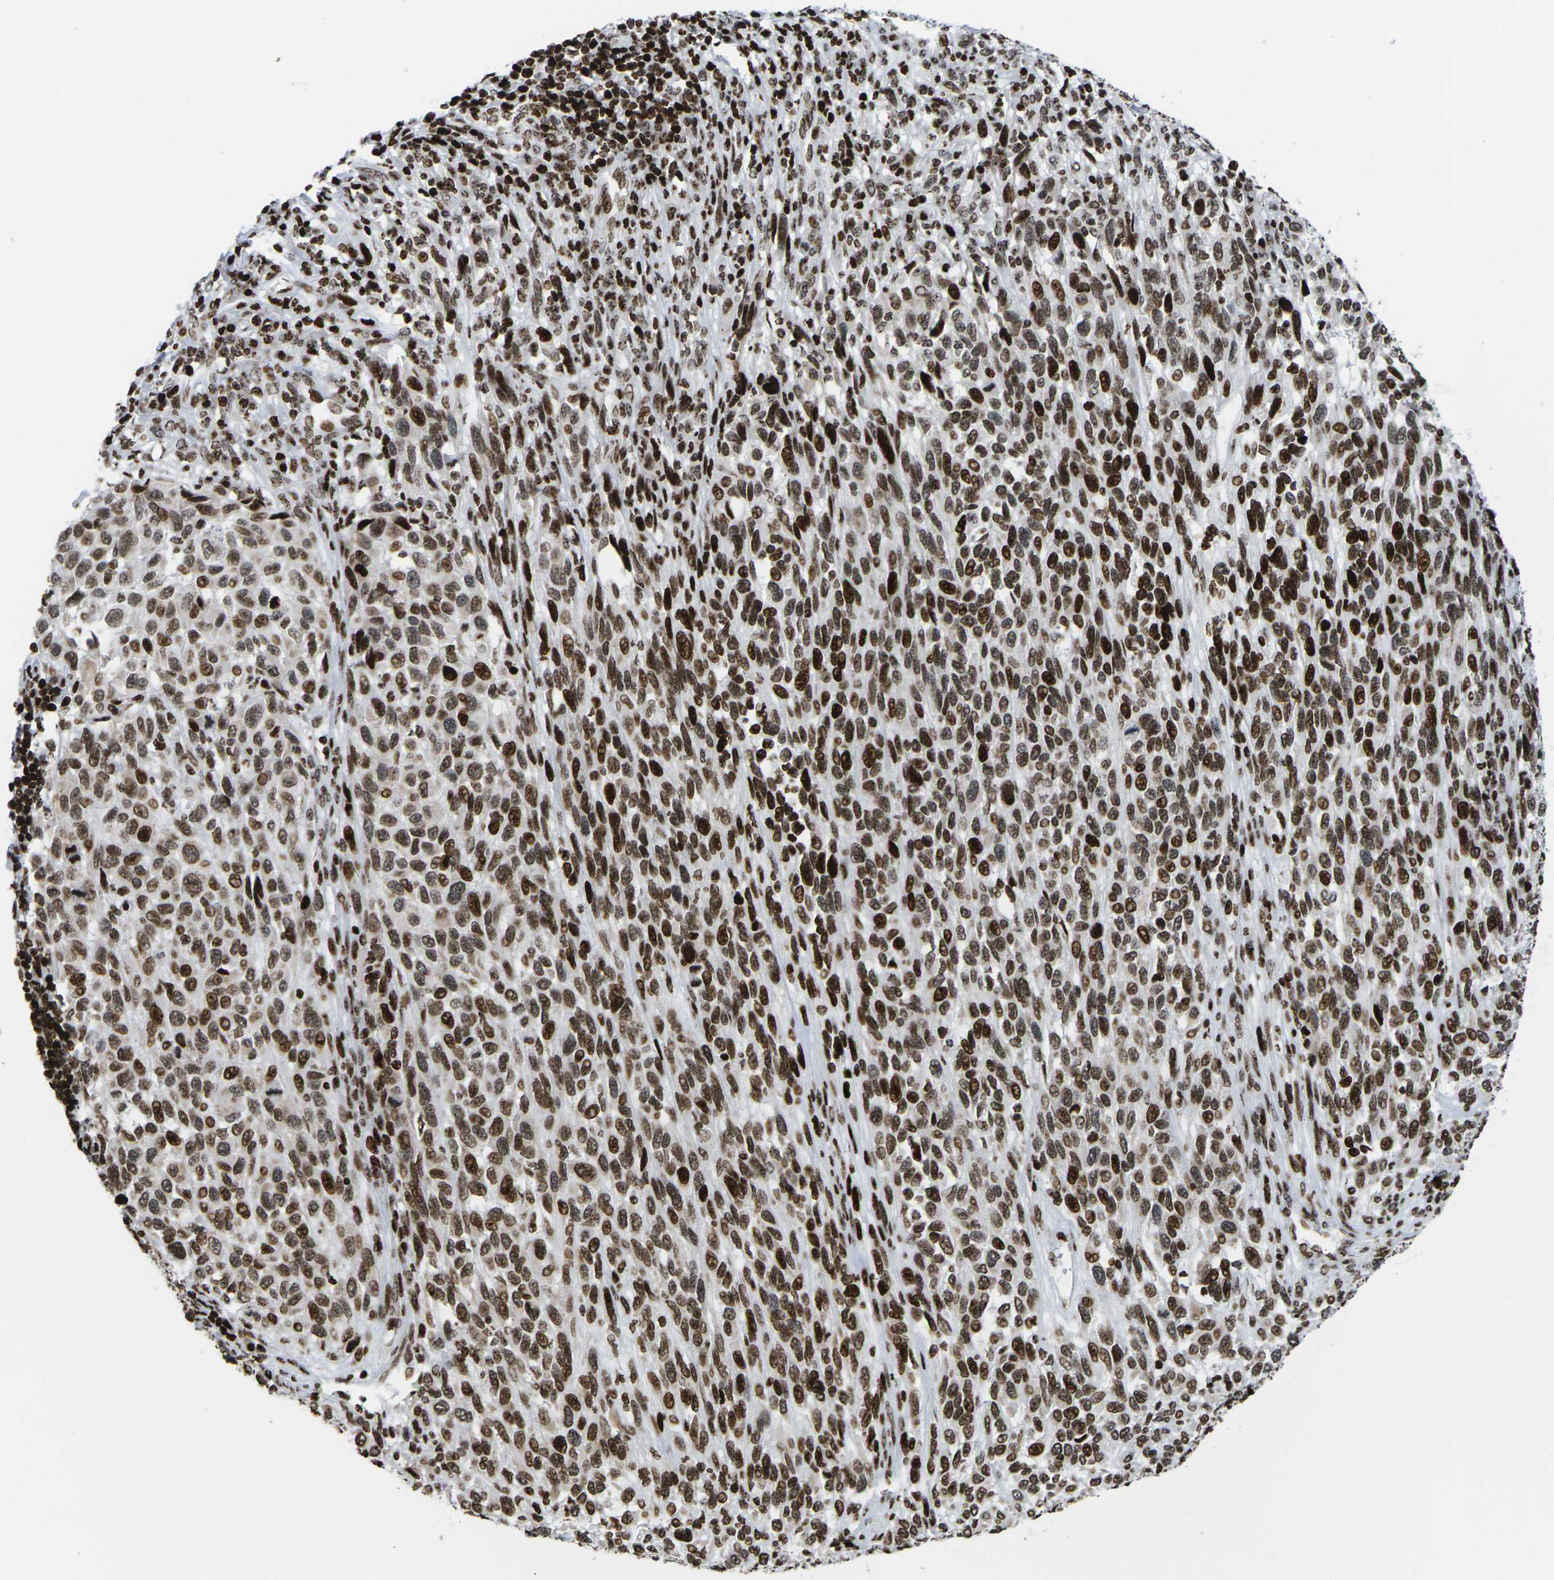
{"staining": {"intensity": "strong", "quantity": ">75%", "location": "cytoplasmic/membranous,nuclear"}, "tissue": "melanoma", "cell_type": "Tumor cells", "image_type": "cancer", "snomed": [{"axis": "morphology", "description": "Malignant melanoma, Metastatic site"}, {"axis": "topography", "description": "Lymph node"}], "caption": "IHC staining of melanoma, which demonstrates high levels of strong cytoplasmic/membranous and nuclear staining in about >75% of tumor cells indicating strong cytoplasmic/membranous and nuclear protein expression. The staining was performed using DAB (brown) for protein detection and nuclei were counterstained in hematoxylin (blue).", "gene": "H1-4", "patient": {"sex": "male", "age": 61}}